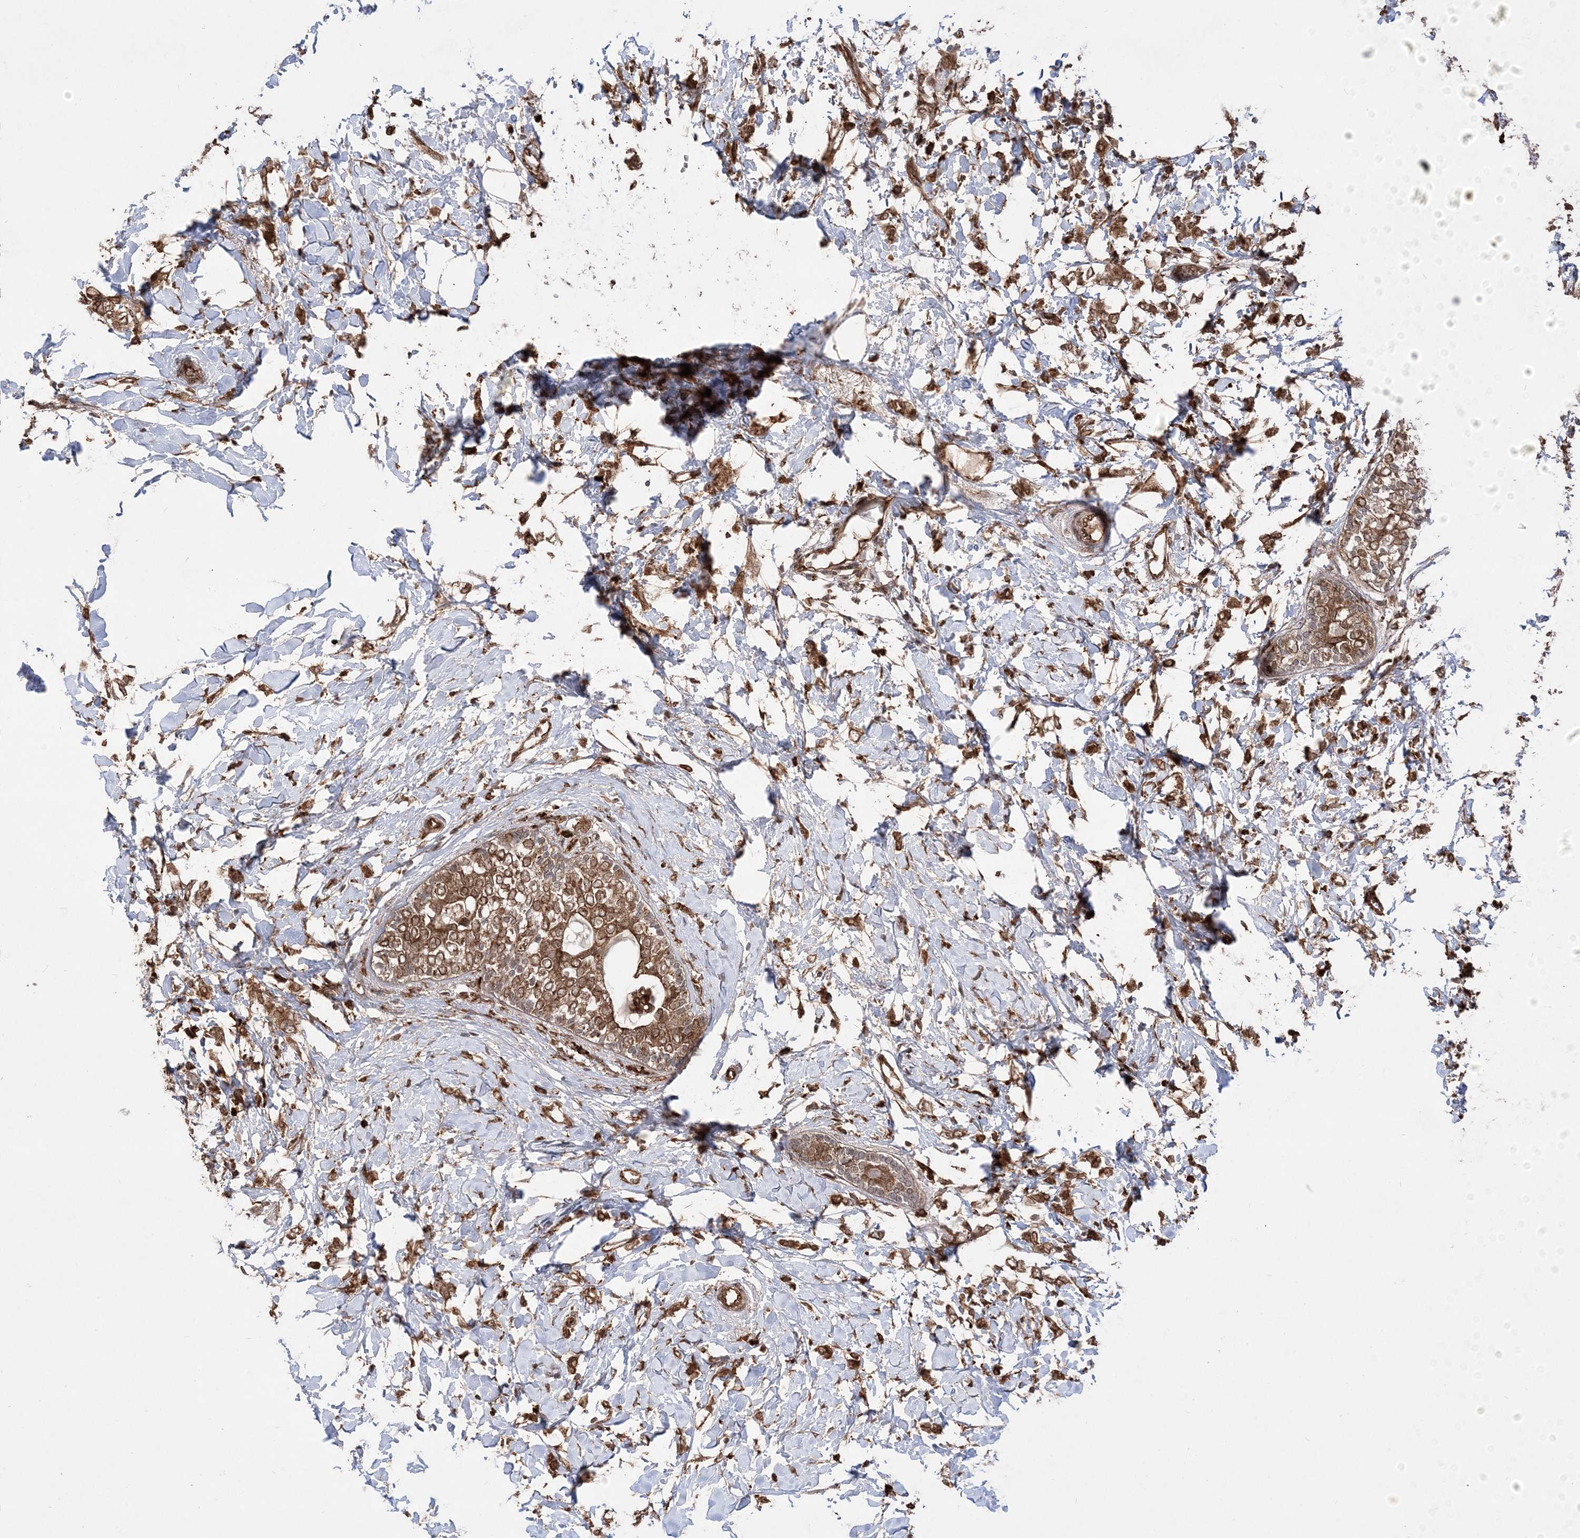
{"staining": {"intensity": "moderate", "quantity": ">75%", "location": "cytoplasmic/membranous"}, "tissue": "breast cancer", "cell_type": "Tumor cells", "image_type": "cancer", "snomed": [{"axis": "morphology", "description": "Normal tissue, NOS"}, {"axis": "morphology", "description": "Lobular carcinoma"}, {"axis": "topography", "description": "Breast"}], "caption": "Breast lobular carcinoma tissue exhibits moderate cytoplasmic/membranous positivity in about >75% of tumor cells", "gene": "EPC2", "patient": {"sex": "female", "age": 47}}